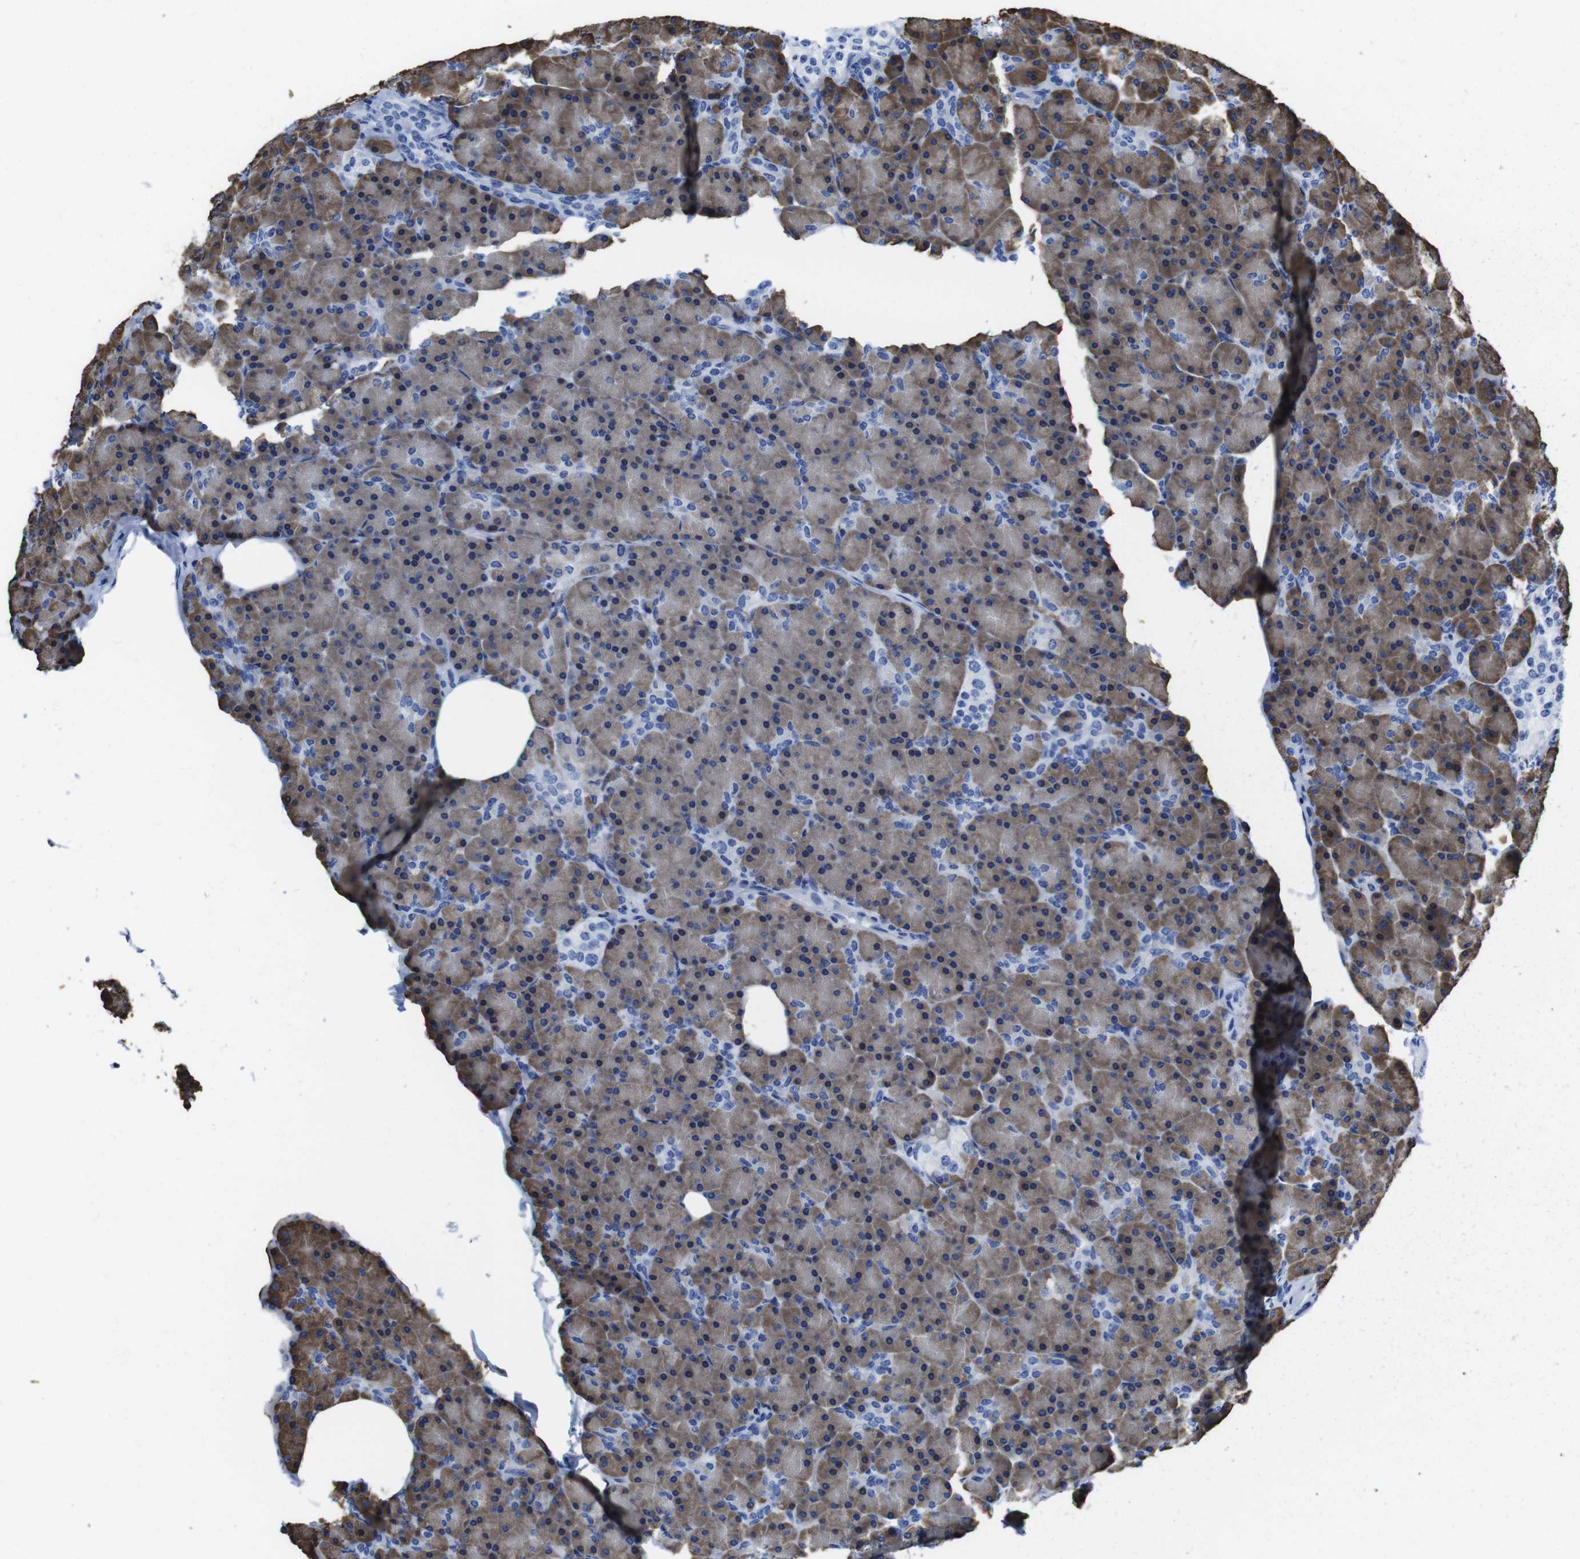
{"staining": {"intensity": "moderate", "quantity": "25%-75%", "location": "cytoplasmic/membranous"}, "tissue": "pancreas", "cell_type": "Exocrine glandular cells", "image_type": "normal", "snomed": [{"axis": "morphology", "description": "Normal tissue, NOS"}, {"axis": "topography", "description": "Pancreas"}], "caption": "A brown stain shows moderate cytoplasmic/membranous positivity of a protein in exocrine glandular cells of unremarkable human pancreas.", "gene": "EIF4A1", "patient": {"sex": "female", "age": 43}}